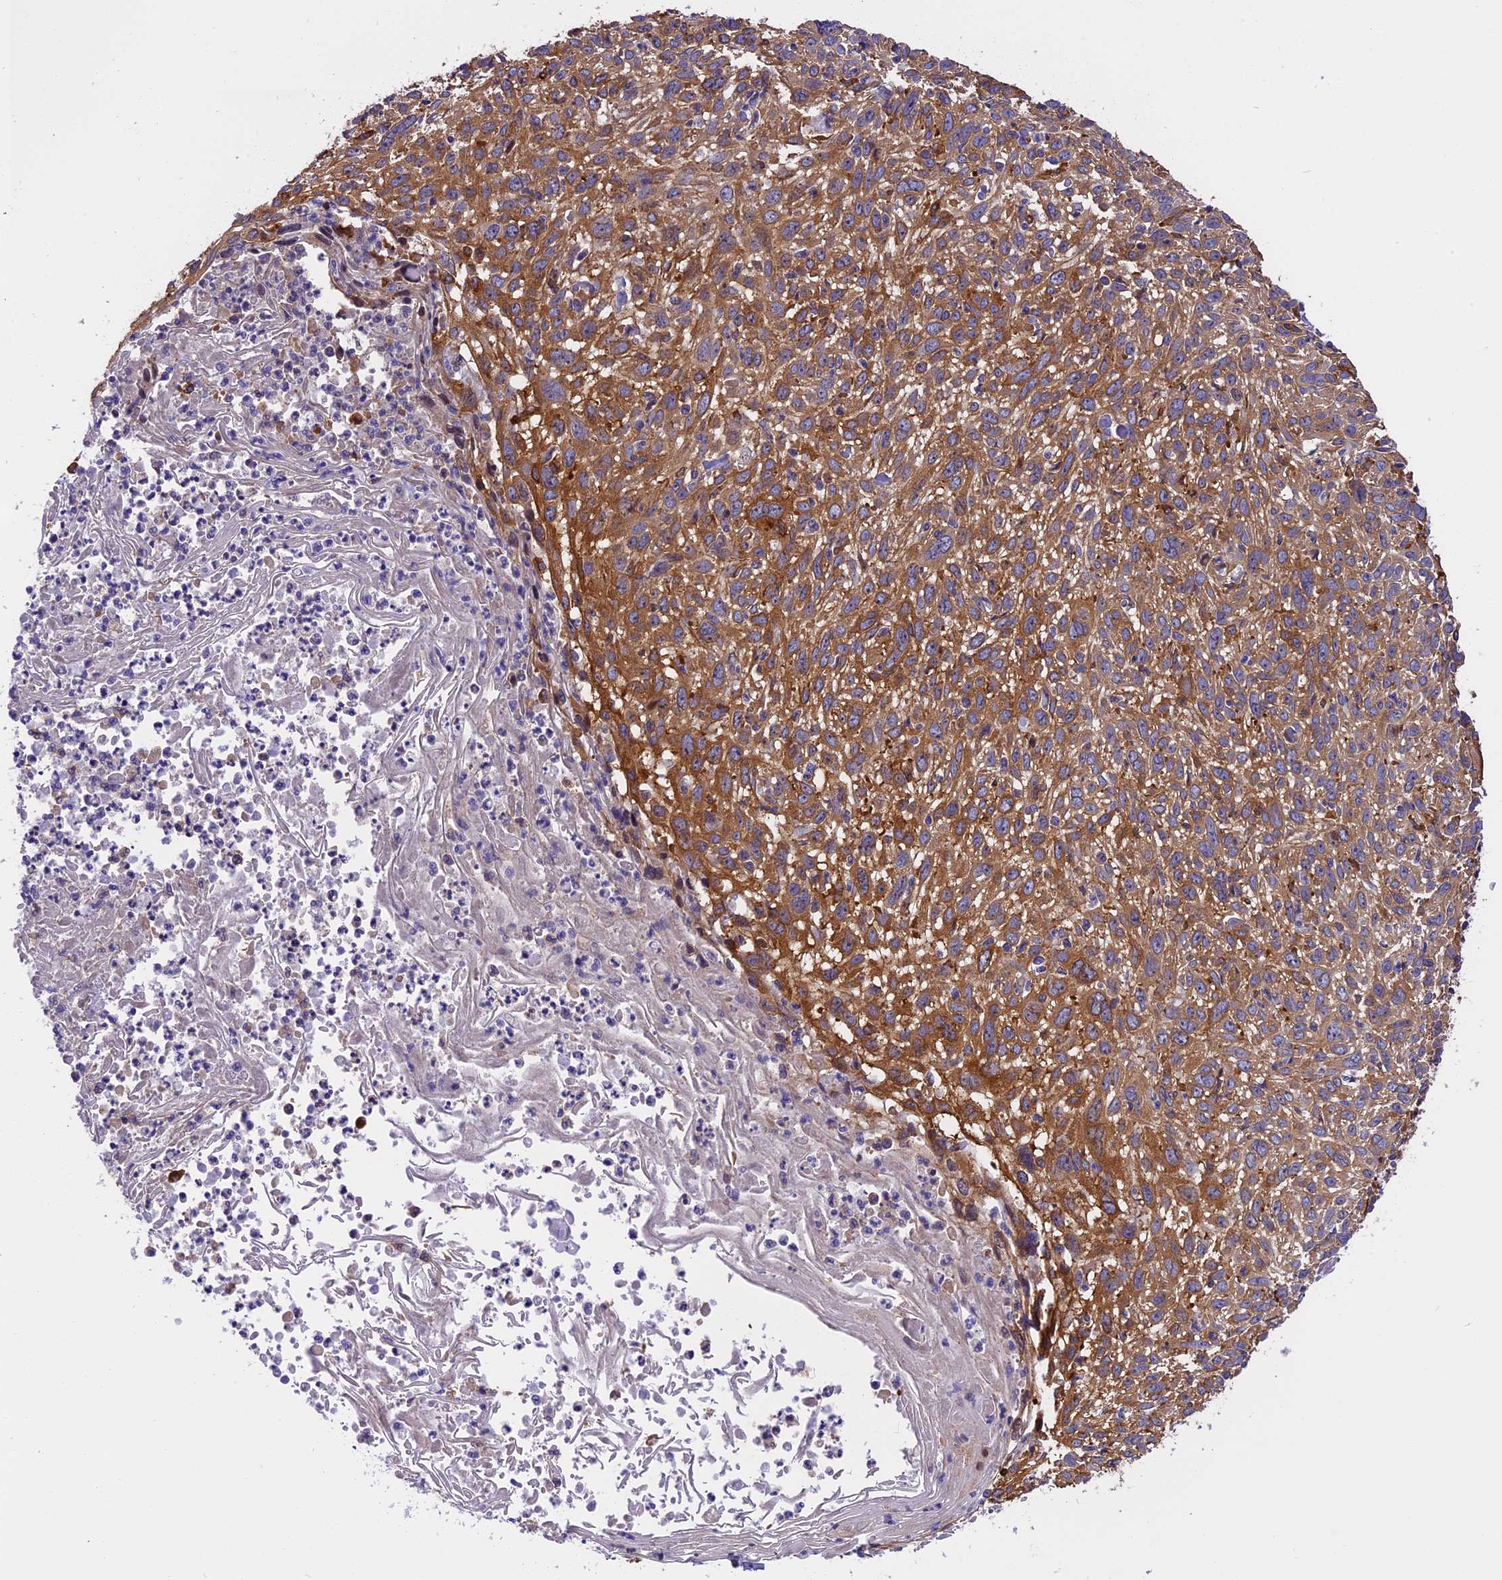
{"staining": {"intensity": "moderate", "quantity": ">75%", "location": "cytoplasmic/membranous"}, "tissue": "cervical cancer", "cell_type": "Tumor cells", "image_type": "cancer", "snomed": [{"axis": "morphology", "description": "Squamous cell carcinoma, NOS"}, {"axis": "topography", "description": "Cervix"}], "caption": "Immunohistochemical staining of cervical squamous cell carcinoma displays medium levels of moderate cytoplasmic/membranous protein expression in about >75% of tumor cells.", "gene": "EHBP1L1", "patient": {"sex": "female", "age": 51}}